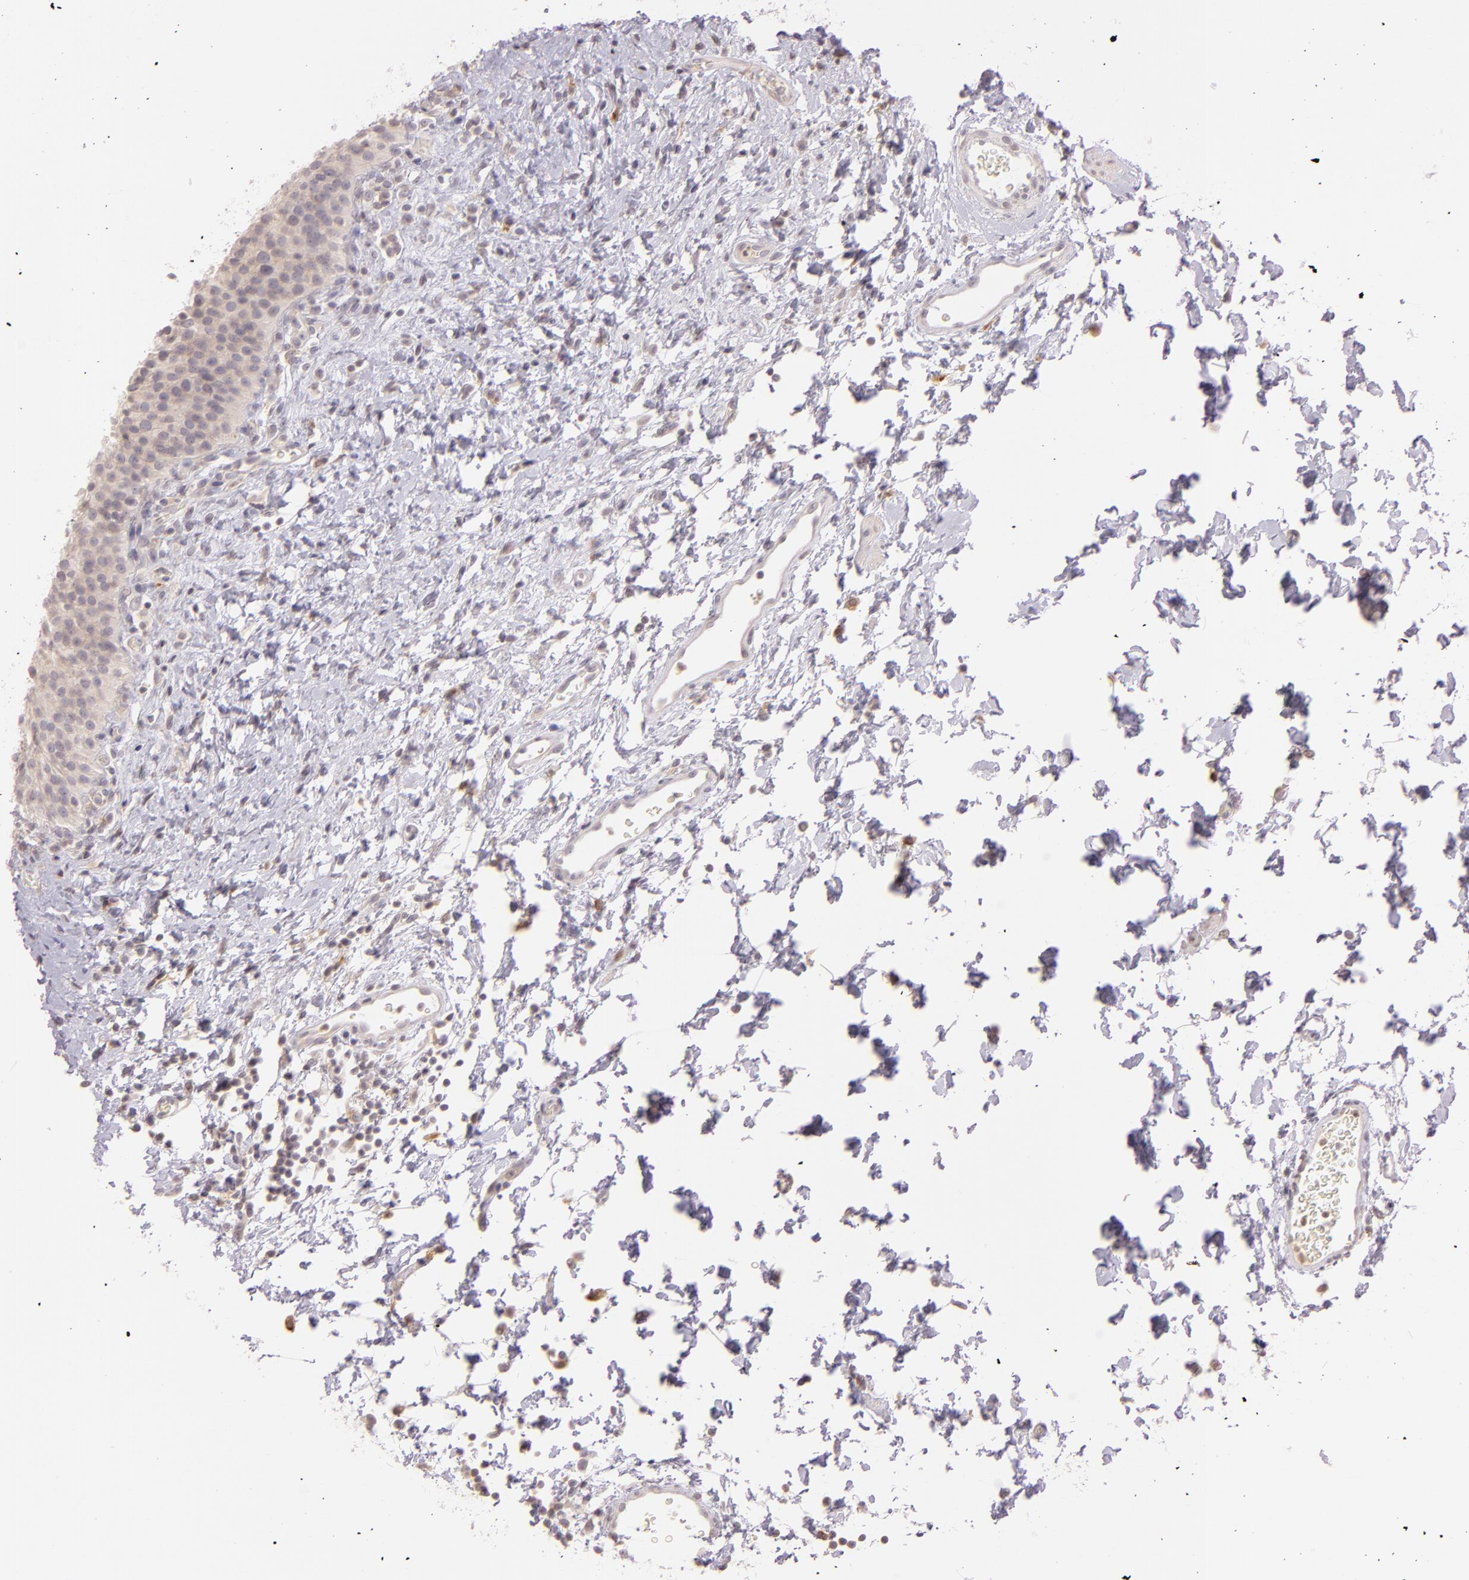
{"staining": {"intensity": "moderate", "quantity": ">75%", "location": "cytoplasmic/membranous"}, "tissue": "urinary bladder", "cell_type": "Urothelial cells", "image_type": "normal", "snomed": [{"axis": "morphology", "description": "Normal tissue, NOS"}, {"axis": "topography", "description": "Urinary bladder"}], "caption": "Moderate cytoplasmic/membranous protein staining is seen in approximately >75% of urothelial cells in urinary bladder.", "gene": "LGMN", "patient": {"sex": "male", "age": 51}}